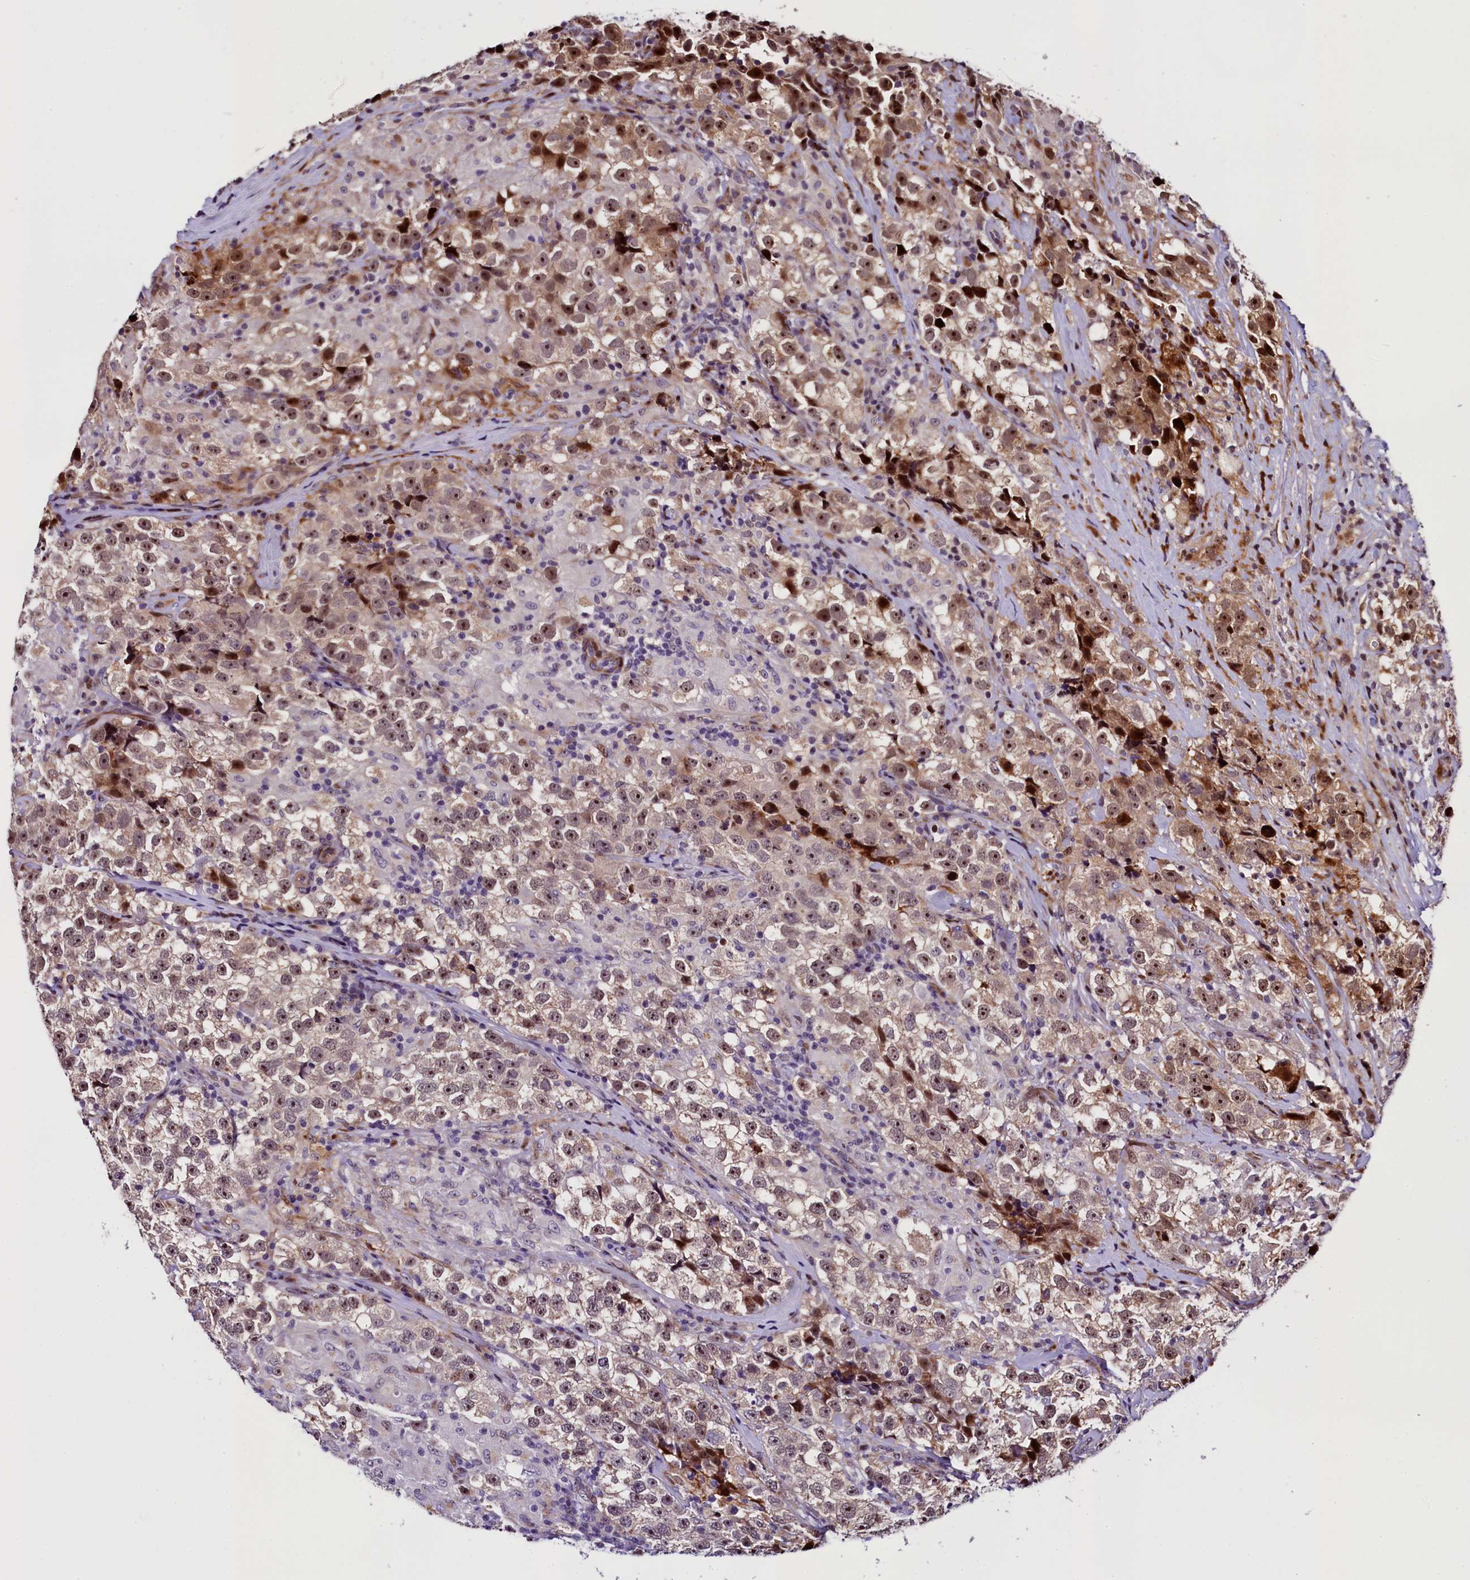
{"staining": {"intensity": "moderate", "quantity": ">75%", "location": "cytoplasmic/membranous,nuclear"}, "tissue": "testis cancer", "cell_type": "Tumor cells", "image_type": "cancer", "snomed": [{"axis": "morphology", "description": "Seminoma, NOS"}, {"axis": "topography", "description": "Testis"}], "caption": "Immunohistochemical staining of testis cancer displays moderate cytoplasmic/membranous and nuclear protein staining in about >75% of tumor cells.", "gene": "TRMT112", "patient": {"sex": "male", "age": 46}}